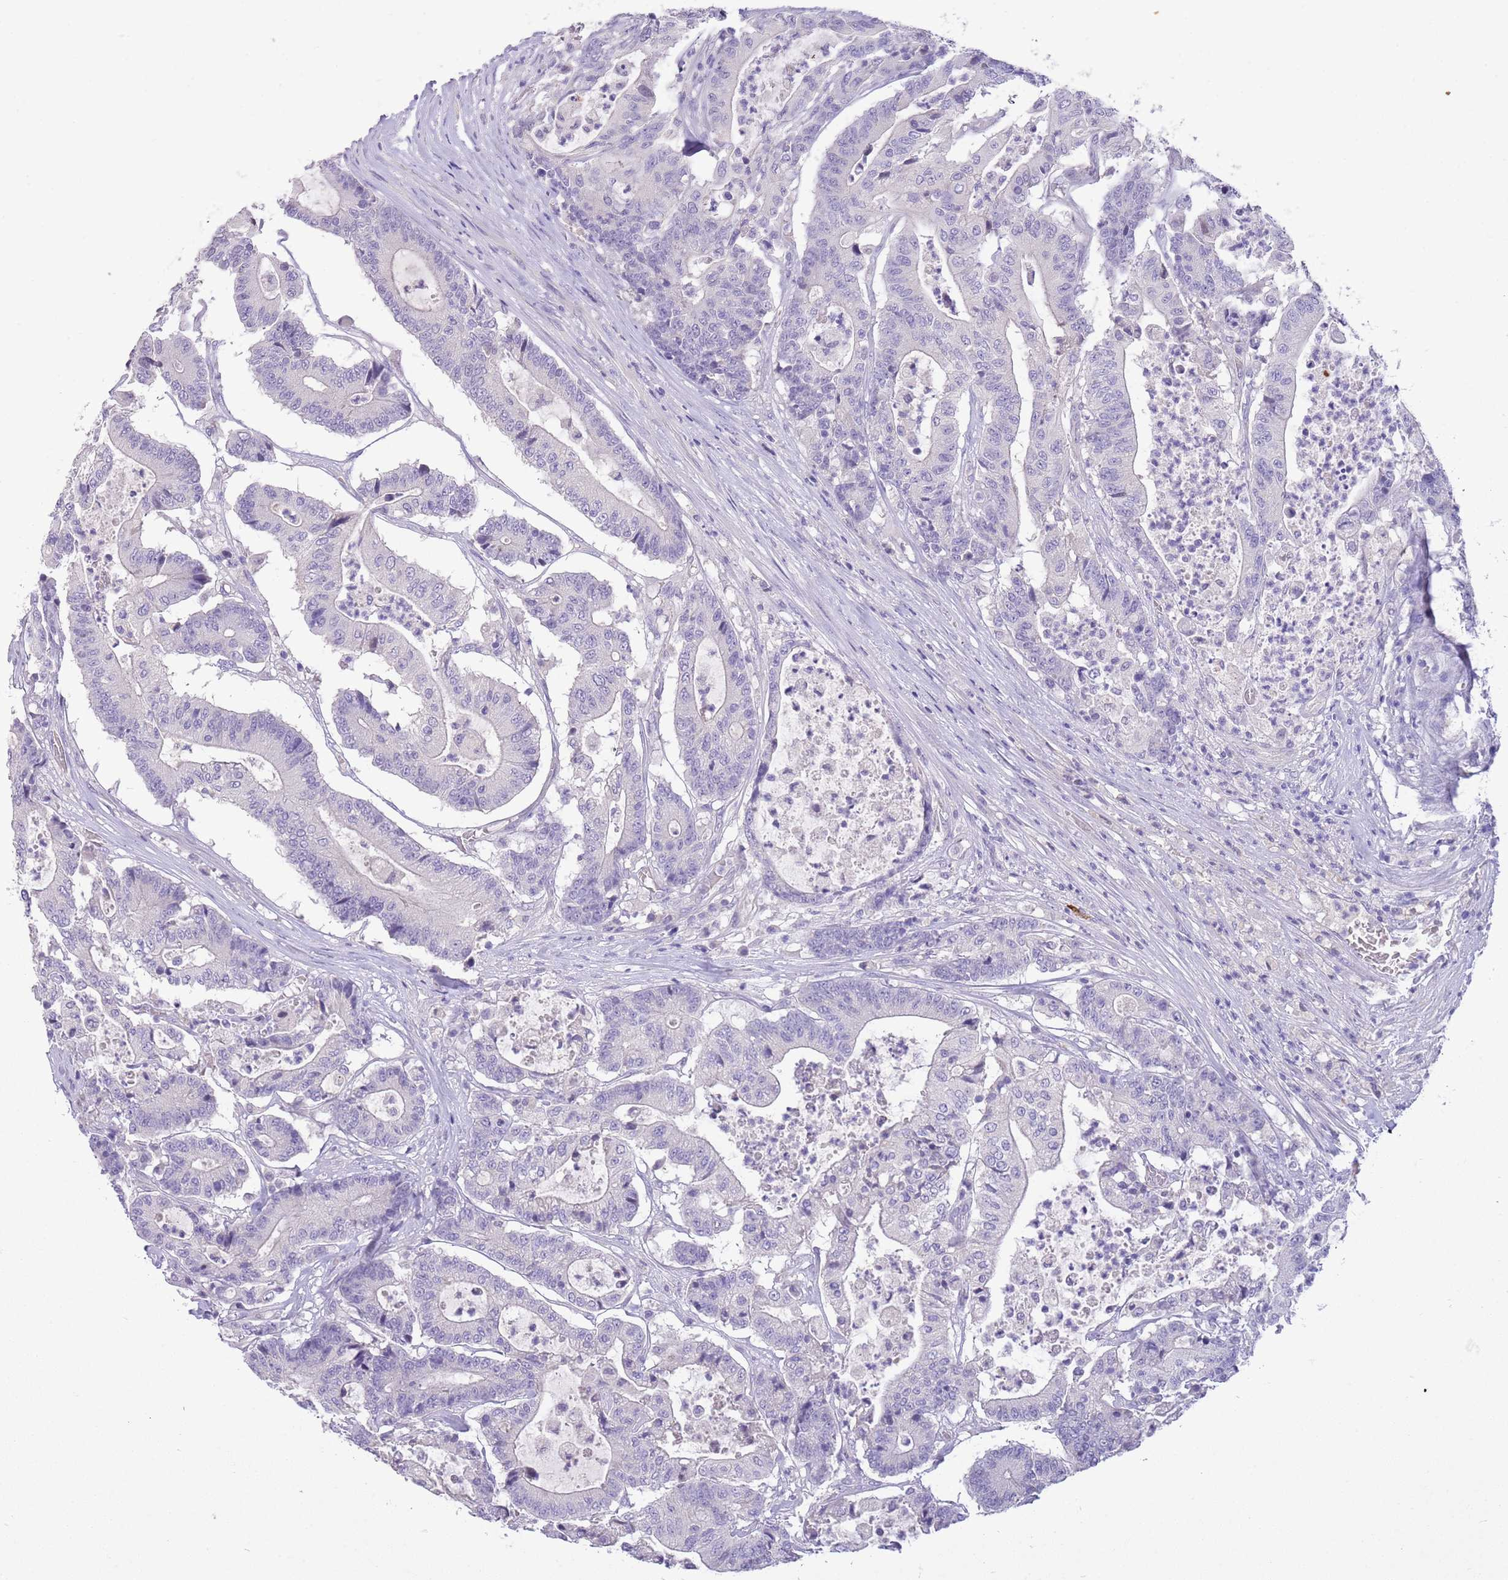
{"staining": {"intensity": "negative", "quantity": "none", "location": "none"}, "tissue": "colorectal cancer", "cell_type": "Tumor cells", "image_type": "cancer", "snomed": [{"axis": "morphology", "description": "Adenocarcinoma, NOS"}, {"axis": "topography", "description": "Colon"}], "caption": "Human adenocarcinoma (colorectal) stained for a protein using immunohistochemistry (IHC) exhibits no positivity in tumor cells.", "gene": "SFTPA1", "patient": {"sex": "female", "age": 84}}